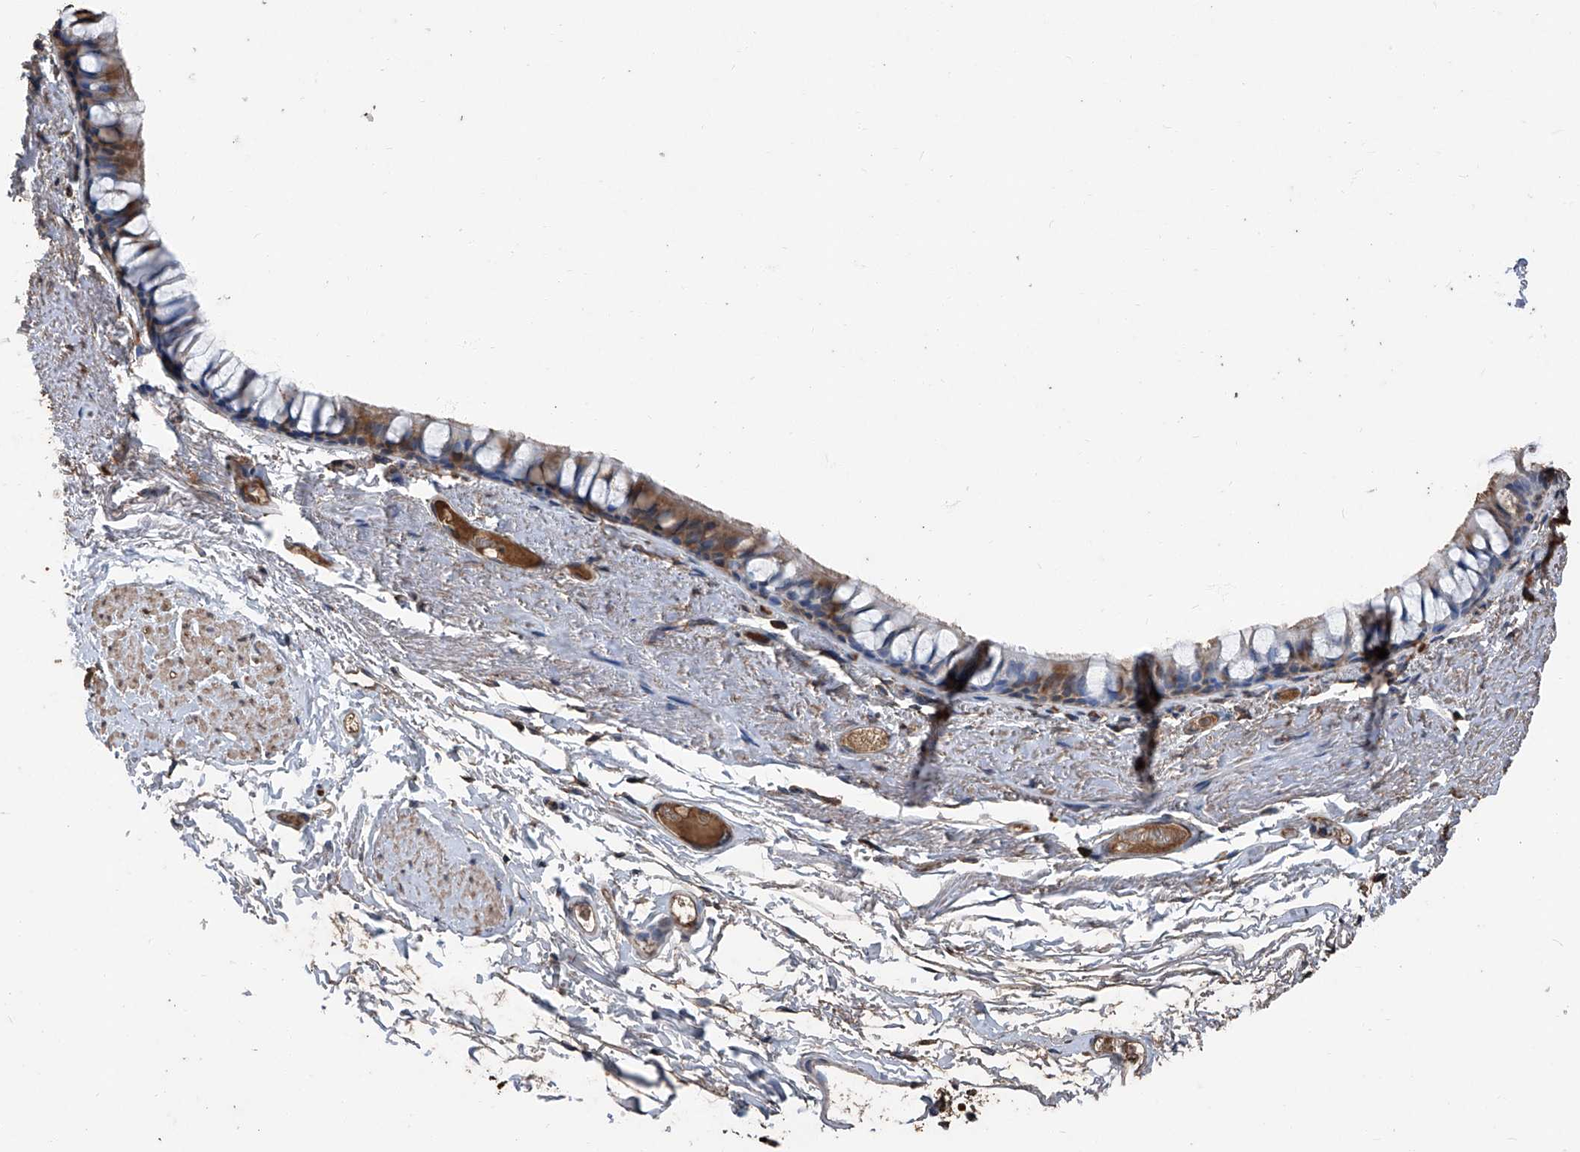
{"staining": {"intensity": "moderate", "quantity": ">75%", "location": "cytoplasmic/membranous"}, "tissue": "bronchus", "cell_type": "Respiratory epithelial cells", "image_type": "normal", "snomed": [{"axis": "morphology", "description": "Normal tissue, NOS"}, {"axis": "topography", "description": "Cartilage tissue"}, {"axis": "topography", "description": "Bronchus"}], "caption": "A brown stain shows moderate cytoplasmic/membranous staining of a protein in respiratory epithelial cells of benign human bronchus. (brown staining indicates protein expression, while blue staining denotes nuclei).", "gene": "STARD7", "patient": {"sex": "female", "age": 73}}